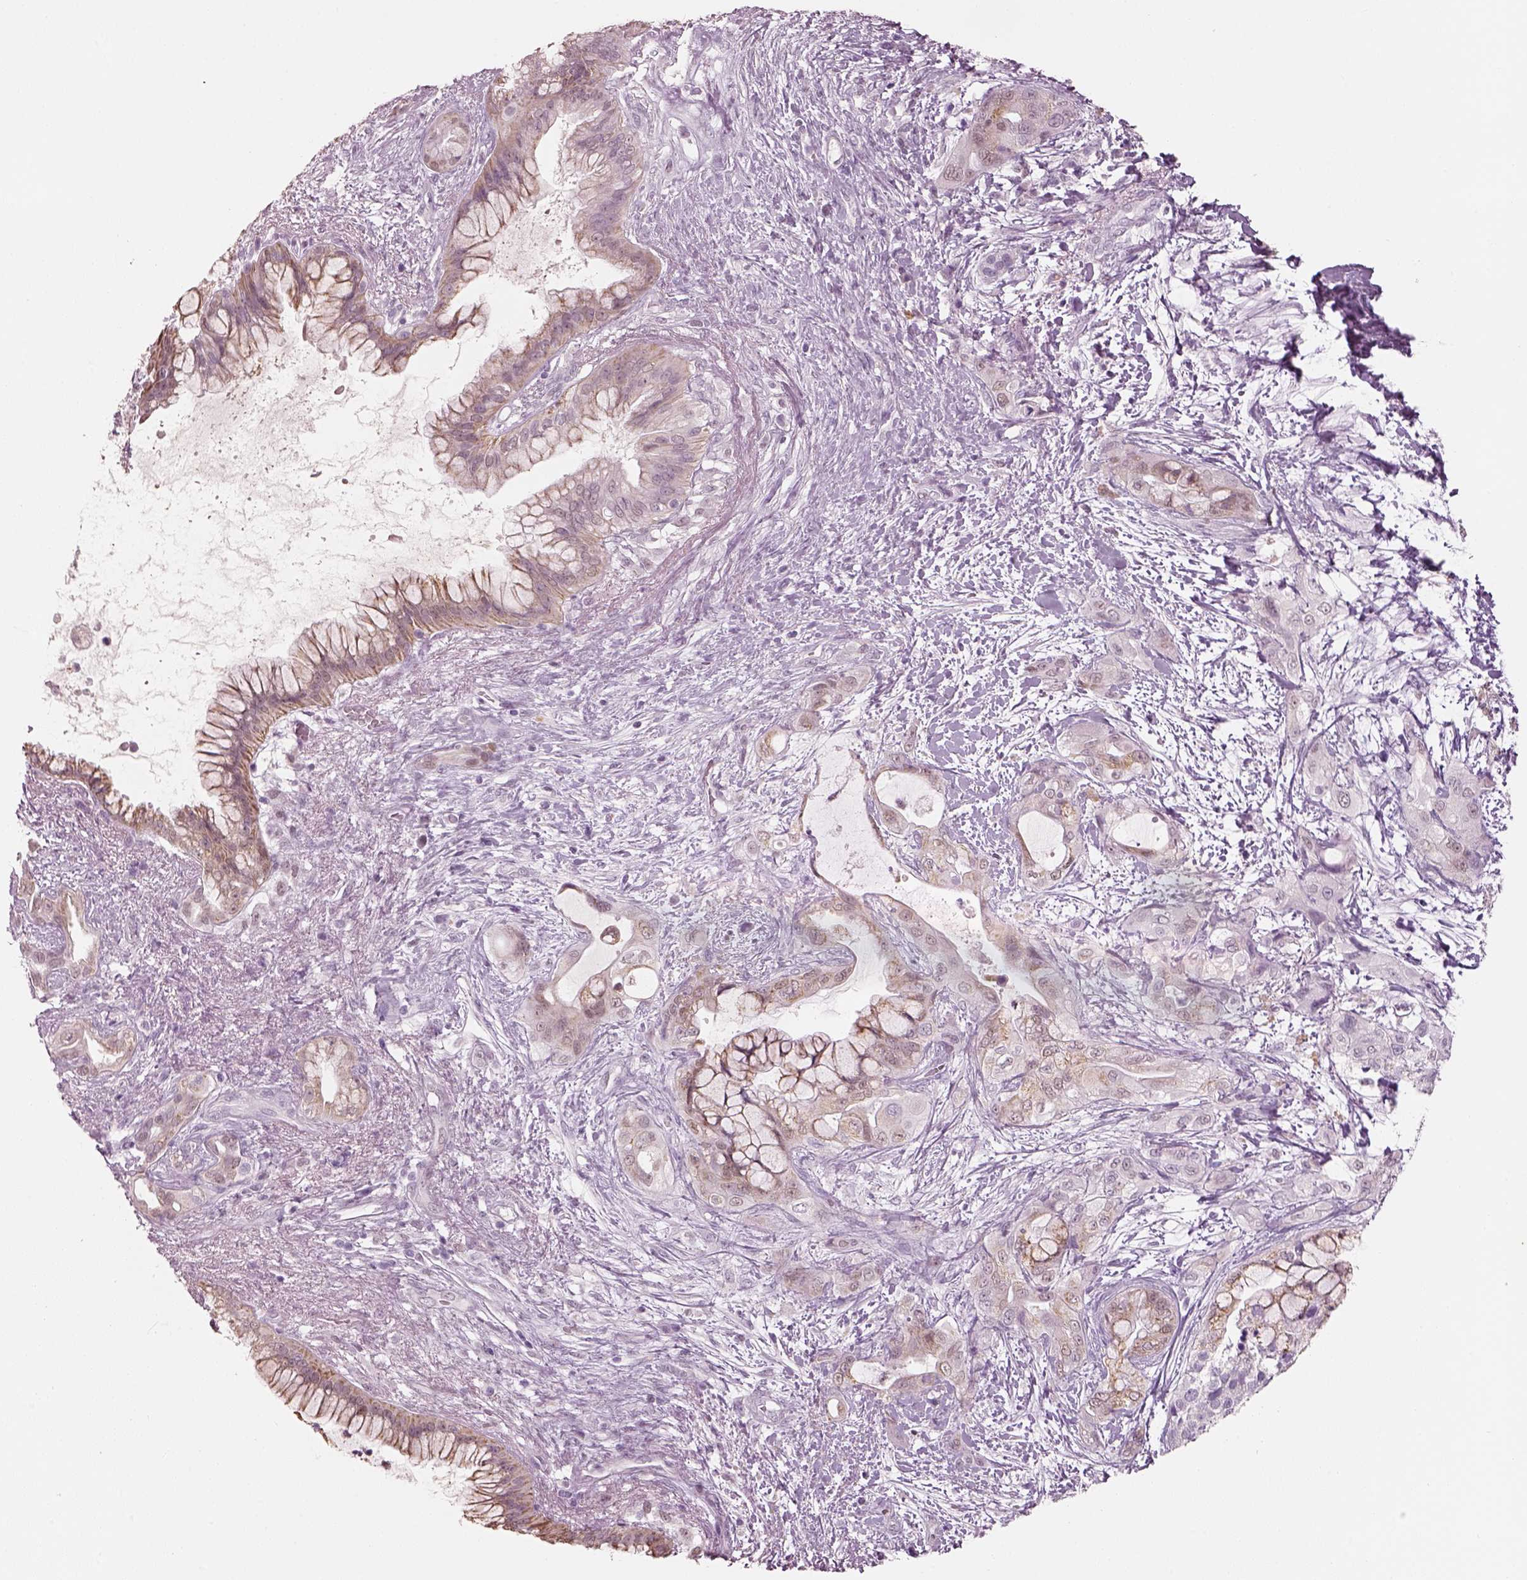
{"staining": {"intensity": "moderate", "quantity": ">75%", "location": "cytoplasmic/membranous"}, "tissue": "pancreatic cancer", "cell_type": "Tumor cells", "image_type": "cancer", "snomed": [{"axis": "morphology", "description": "Adenocarcinoma, NOS"}, {"axis": "topography", "description": "Pancreas"}], "caption": "DAB immunohistochemical staining of human pancreatic cancer shows moderate cytoplasmic/membranous protein expression in approximately >75% of tumor cells.", "gene": "ELSPBP1", "patient": {"sex": "male", "age": 71}}